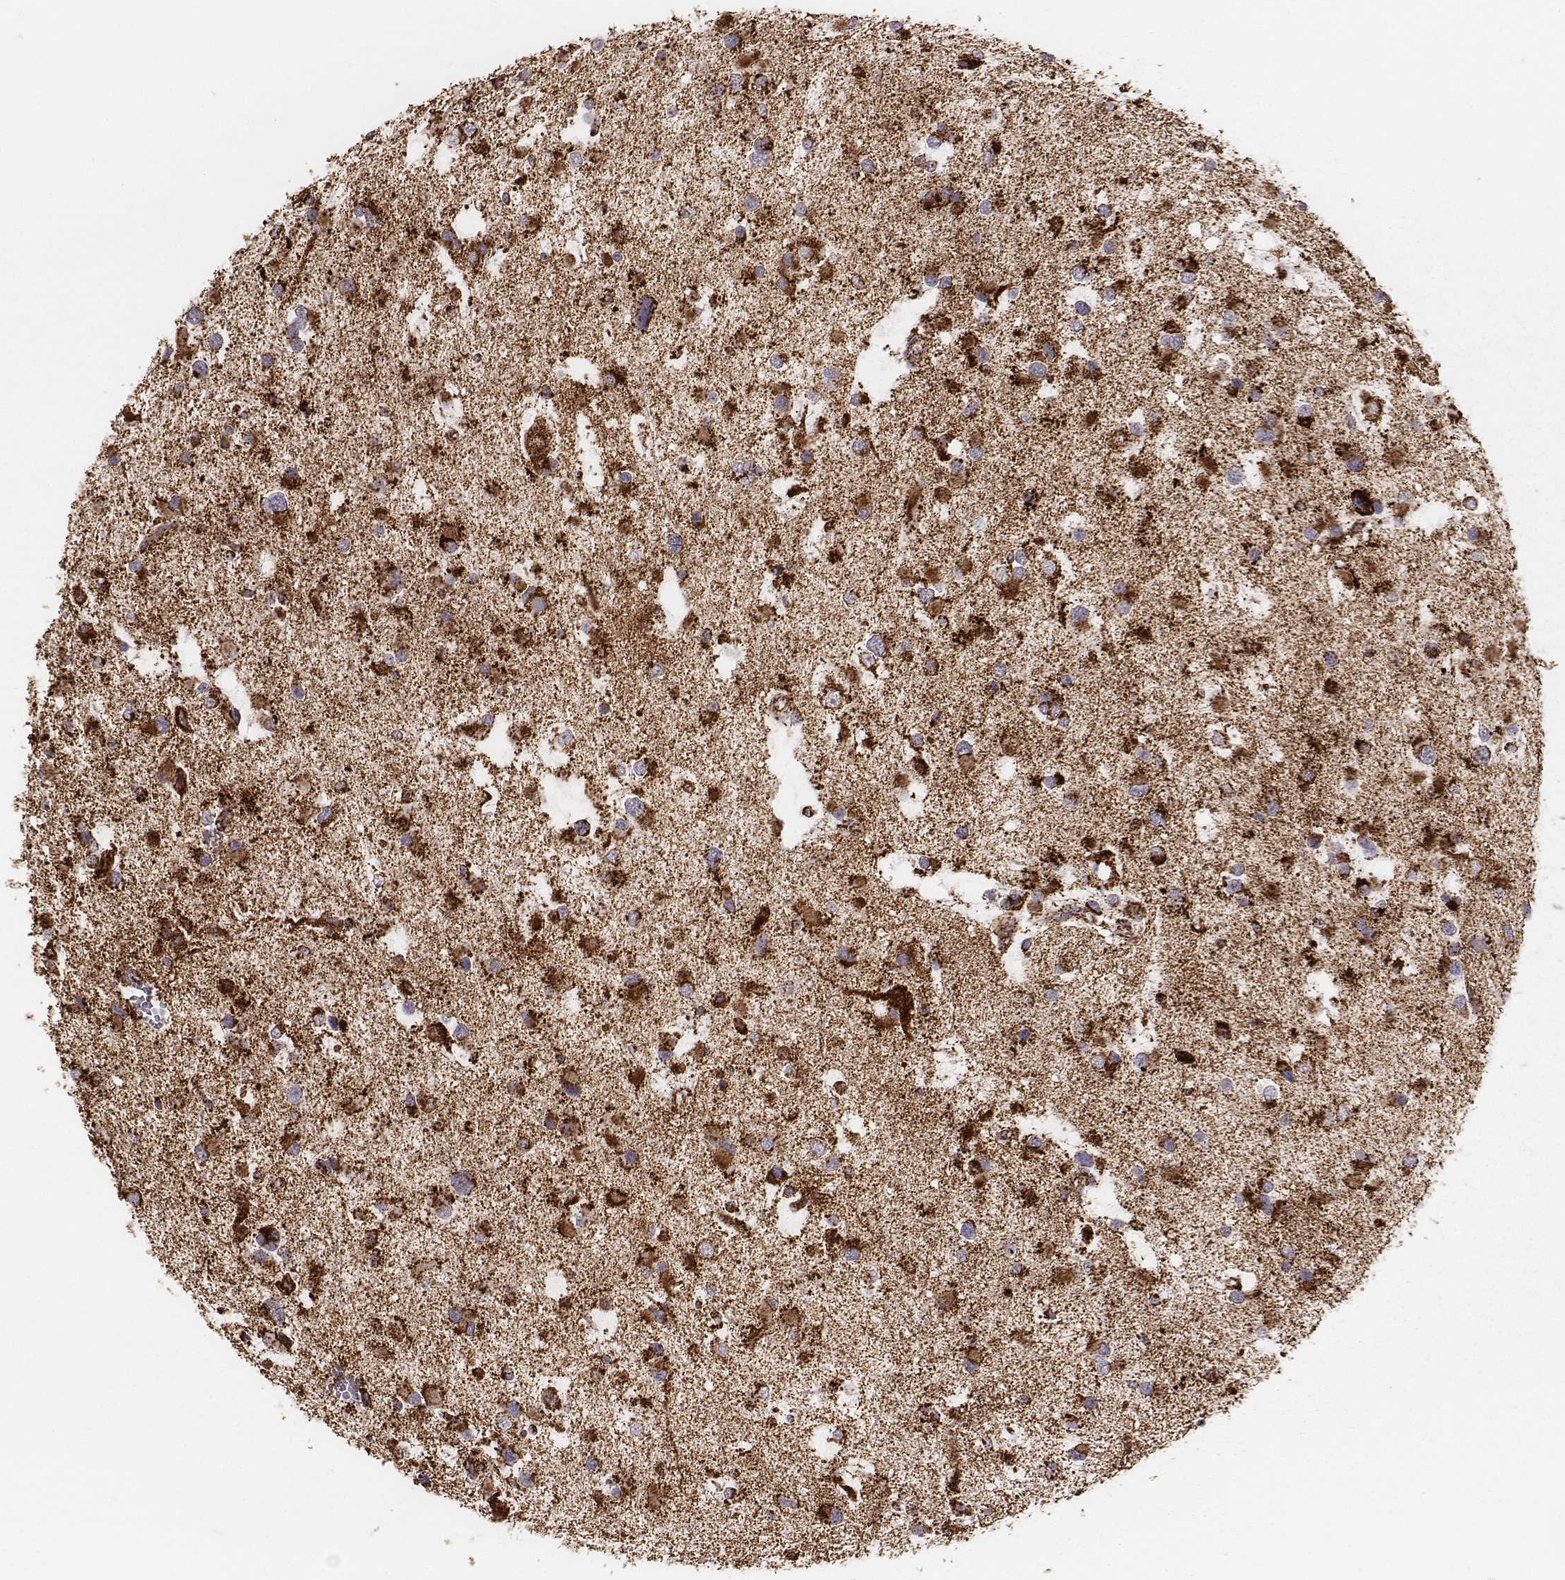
{"staining": {"intensity": "strong", "quantity": "25%-75%", "location": "cytoplasmic/membranous"}, "tissue": "glioma", "cell_type": "Tumor cells", "image_type": "cancer", "snomed": [{"axis": "morphology", "description": "Glioma, malignant, Low grade"}, {"axis": "topography", "description": "Brain"}], "caption": "An image of human glioma stained for a protein reveals strong cytoplasmic/membranous brown staining in tumor cells. (Stains: DAB (3,3'-diaminobenzidine) in brown, nuclei in blue, Microscopy: brightfield microscopy at high magnification).", "gene": "TUFM", "patient": {"sex": "female", "age": 32}}